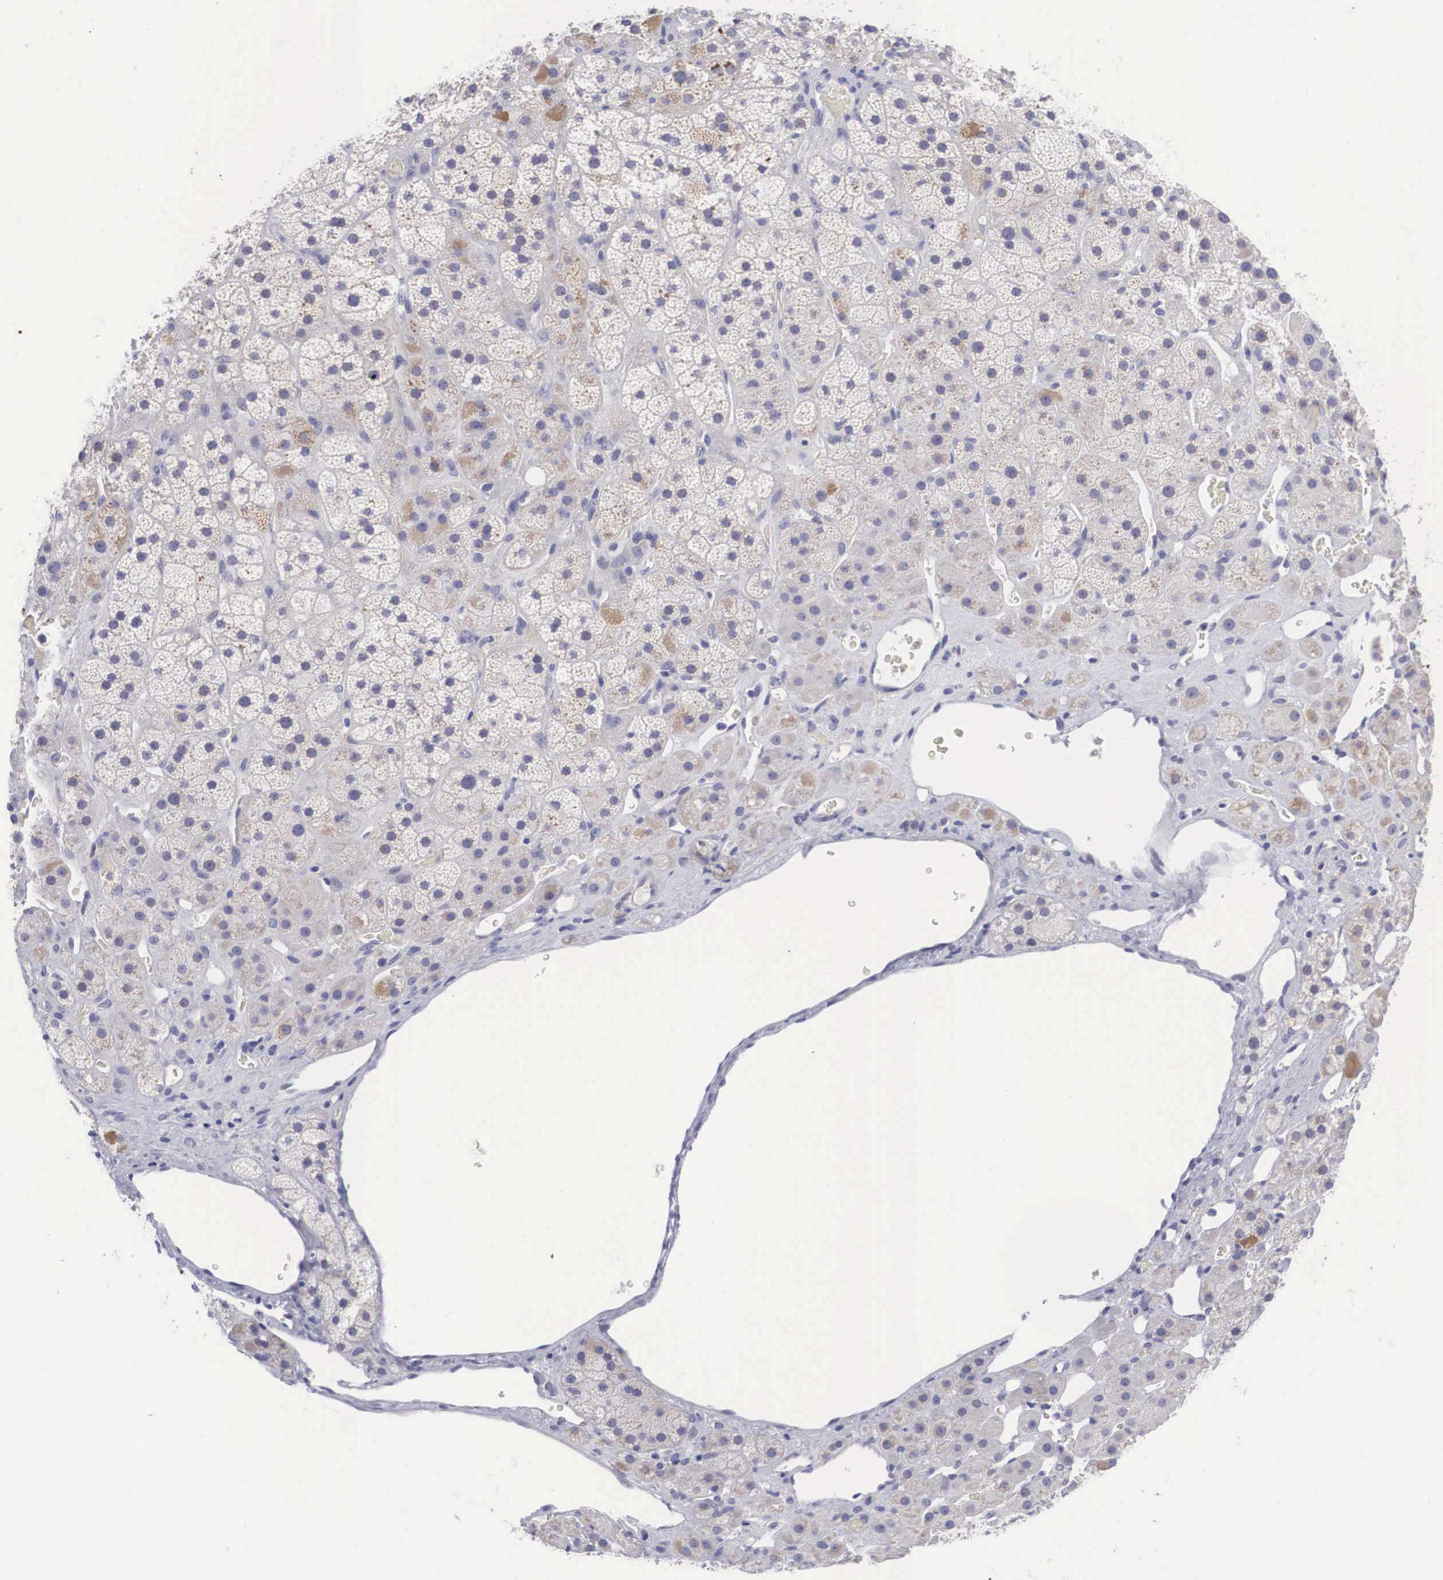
{"staining": {"intensity": "moderate", "quantity": "<25%", "location": "cytoplasmic/membranous"}, "tissue": "adrenal gland", "cell_type": "Glandular cells", "image_type": "normal", "snomed": [{"axis": "morphology", "description": "Normal tissue, NOS"}, {"axis": "topography", "description": "Adrenal gland"}], "caption": "Immunohistochemistry of benign human adrenal gland shows low levels of moderate cytoplasmic/membranous positivity in about <25% of glandular cells. The staining is performed using DAB brown chromogen to label protein expression. The nuclei are counter-stained blue using hematoxylin.", "gene": "SOX11", "patient": {"sex": "male", "age": 57}}